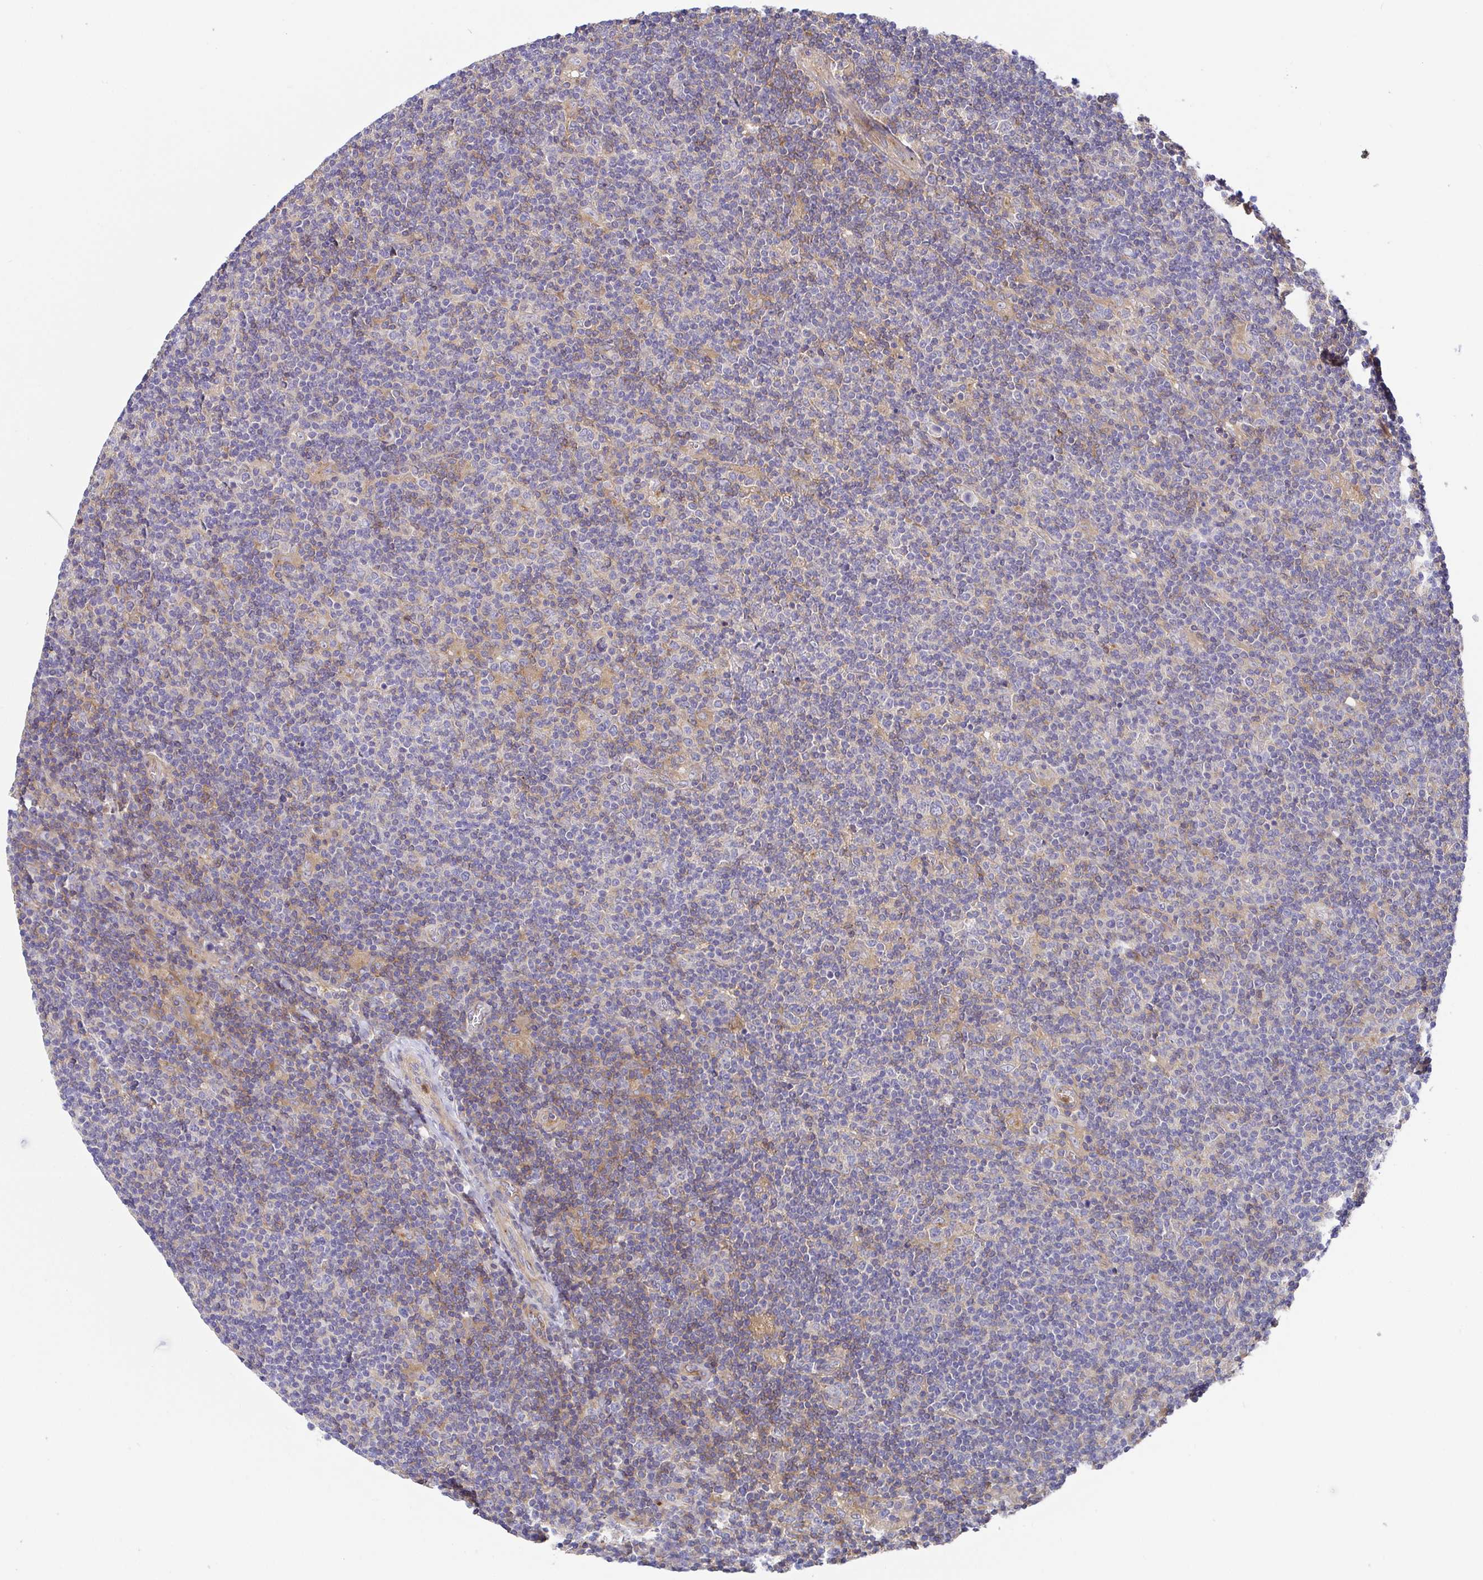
{"staining": {"intensity": "negative", "quantity": "none", "location": "none"}, "tissue": "lymphoma", "cell_type": "Tumor cells", "image_type": "cancer", "snomed": [{"axis": "morphology", "description": "Hodgkin's disease, NOS"}, {"axis": "topography", "description": "Lymph node"}], "caption": "DAB (3,3'-diaminobenzidine) immunohistochemical staining of human lymphoma demonstrates no significant staining in tumor cells.", "gene": "GOLGA1", "patient": {"sex": "male", "age": 40}}